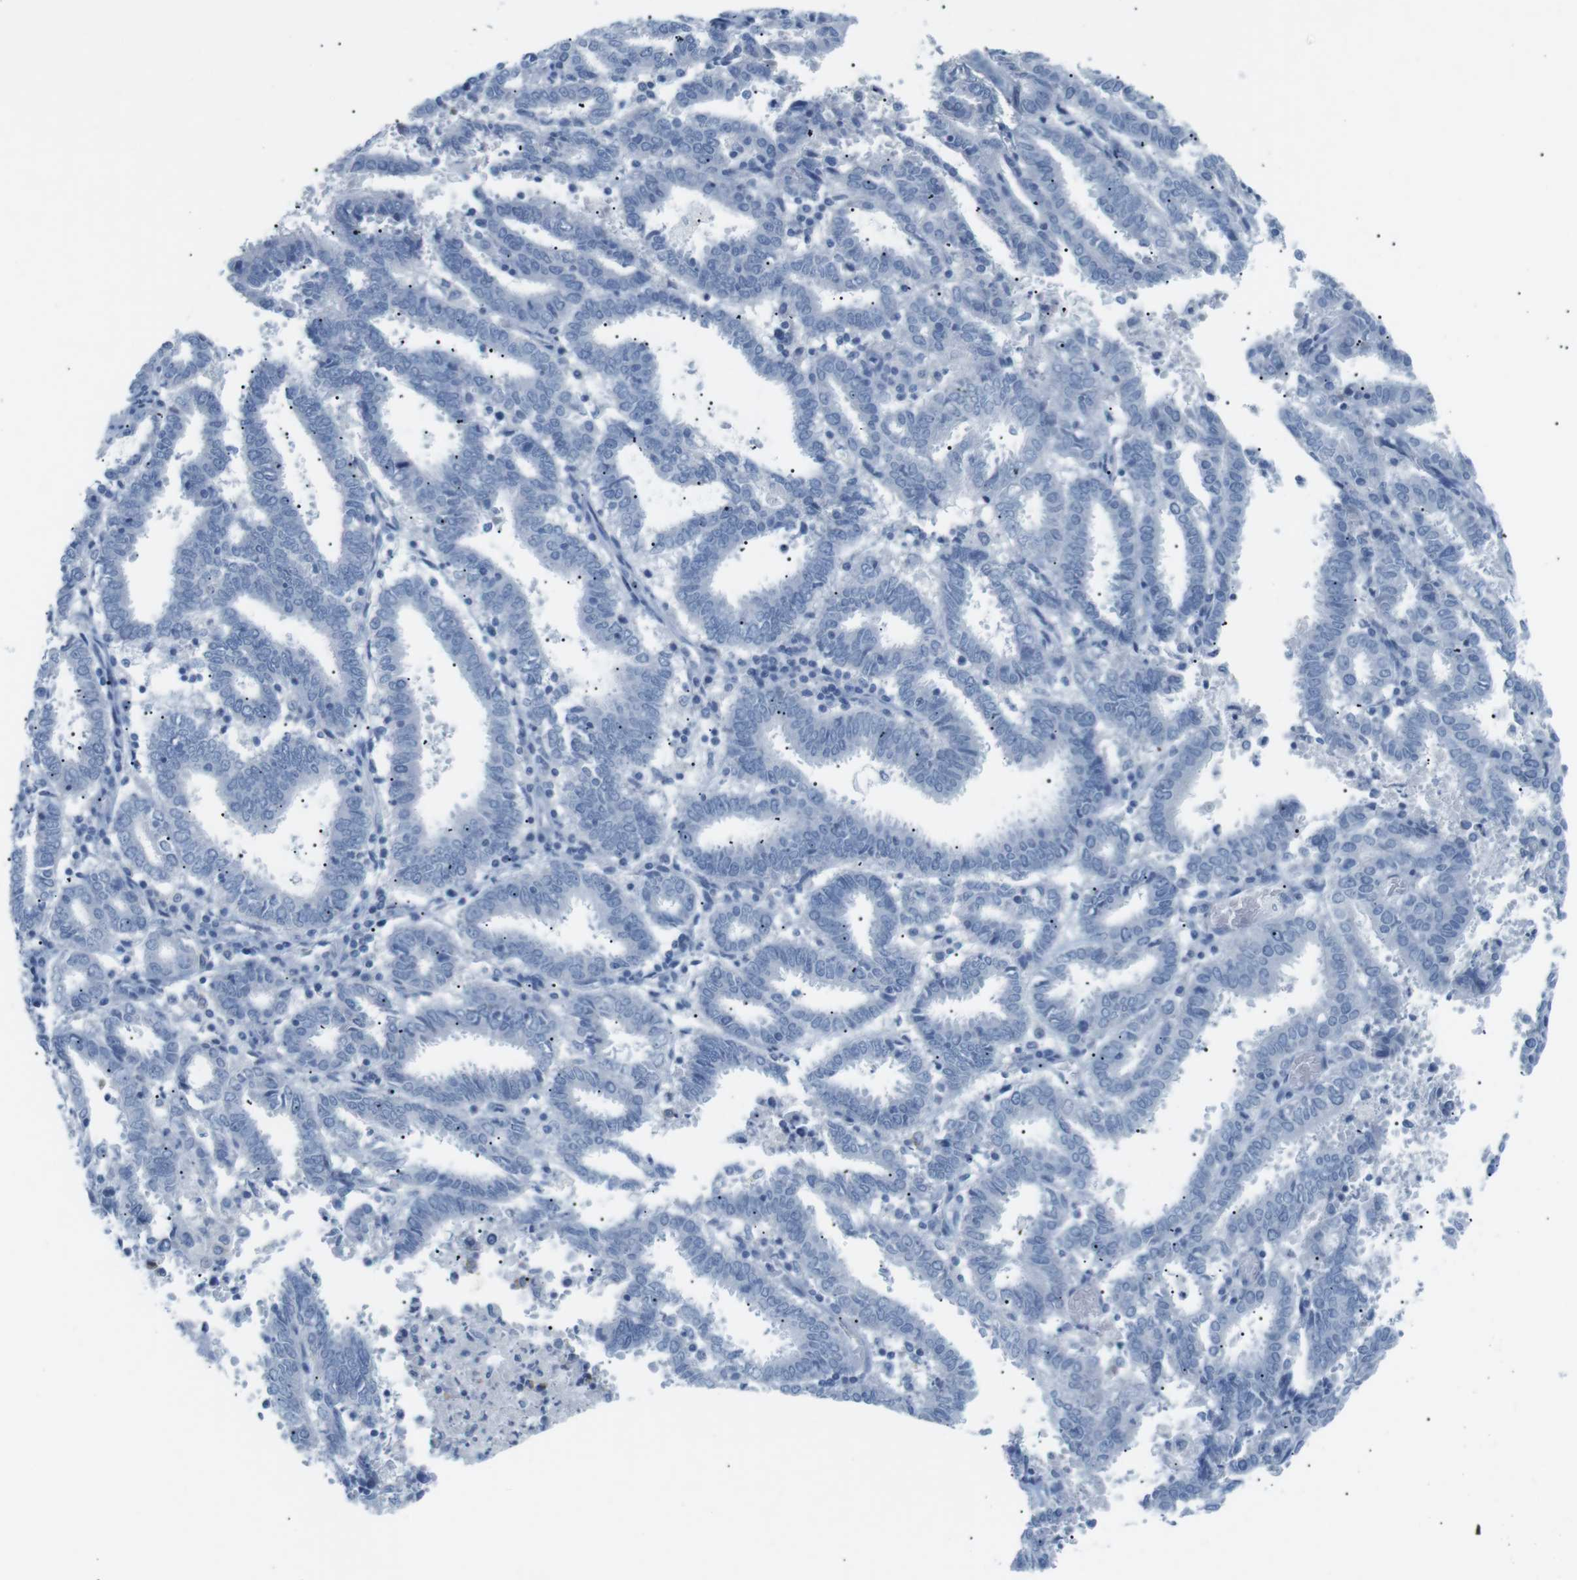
{"staining": {"intensity": "negative", "quantity": "none", "location": "none"}, "tissue": "endometrial cancer", "cell_type": "Tumor cells", "image_type": "cancer", "snomed": [{"axis": "morphology", "description": "Adenocarcinoma, NOS"}, {"axis": "topography", "description": "Uterus"}], "caption": "The IHC photomicrograph has no significant expression in tumor cells of endometrial adenocarcinoma tissue.", "gene": "HBG2", "patient": {"sex": "female", "age": 83}}